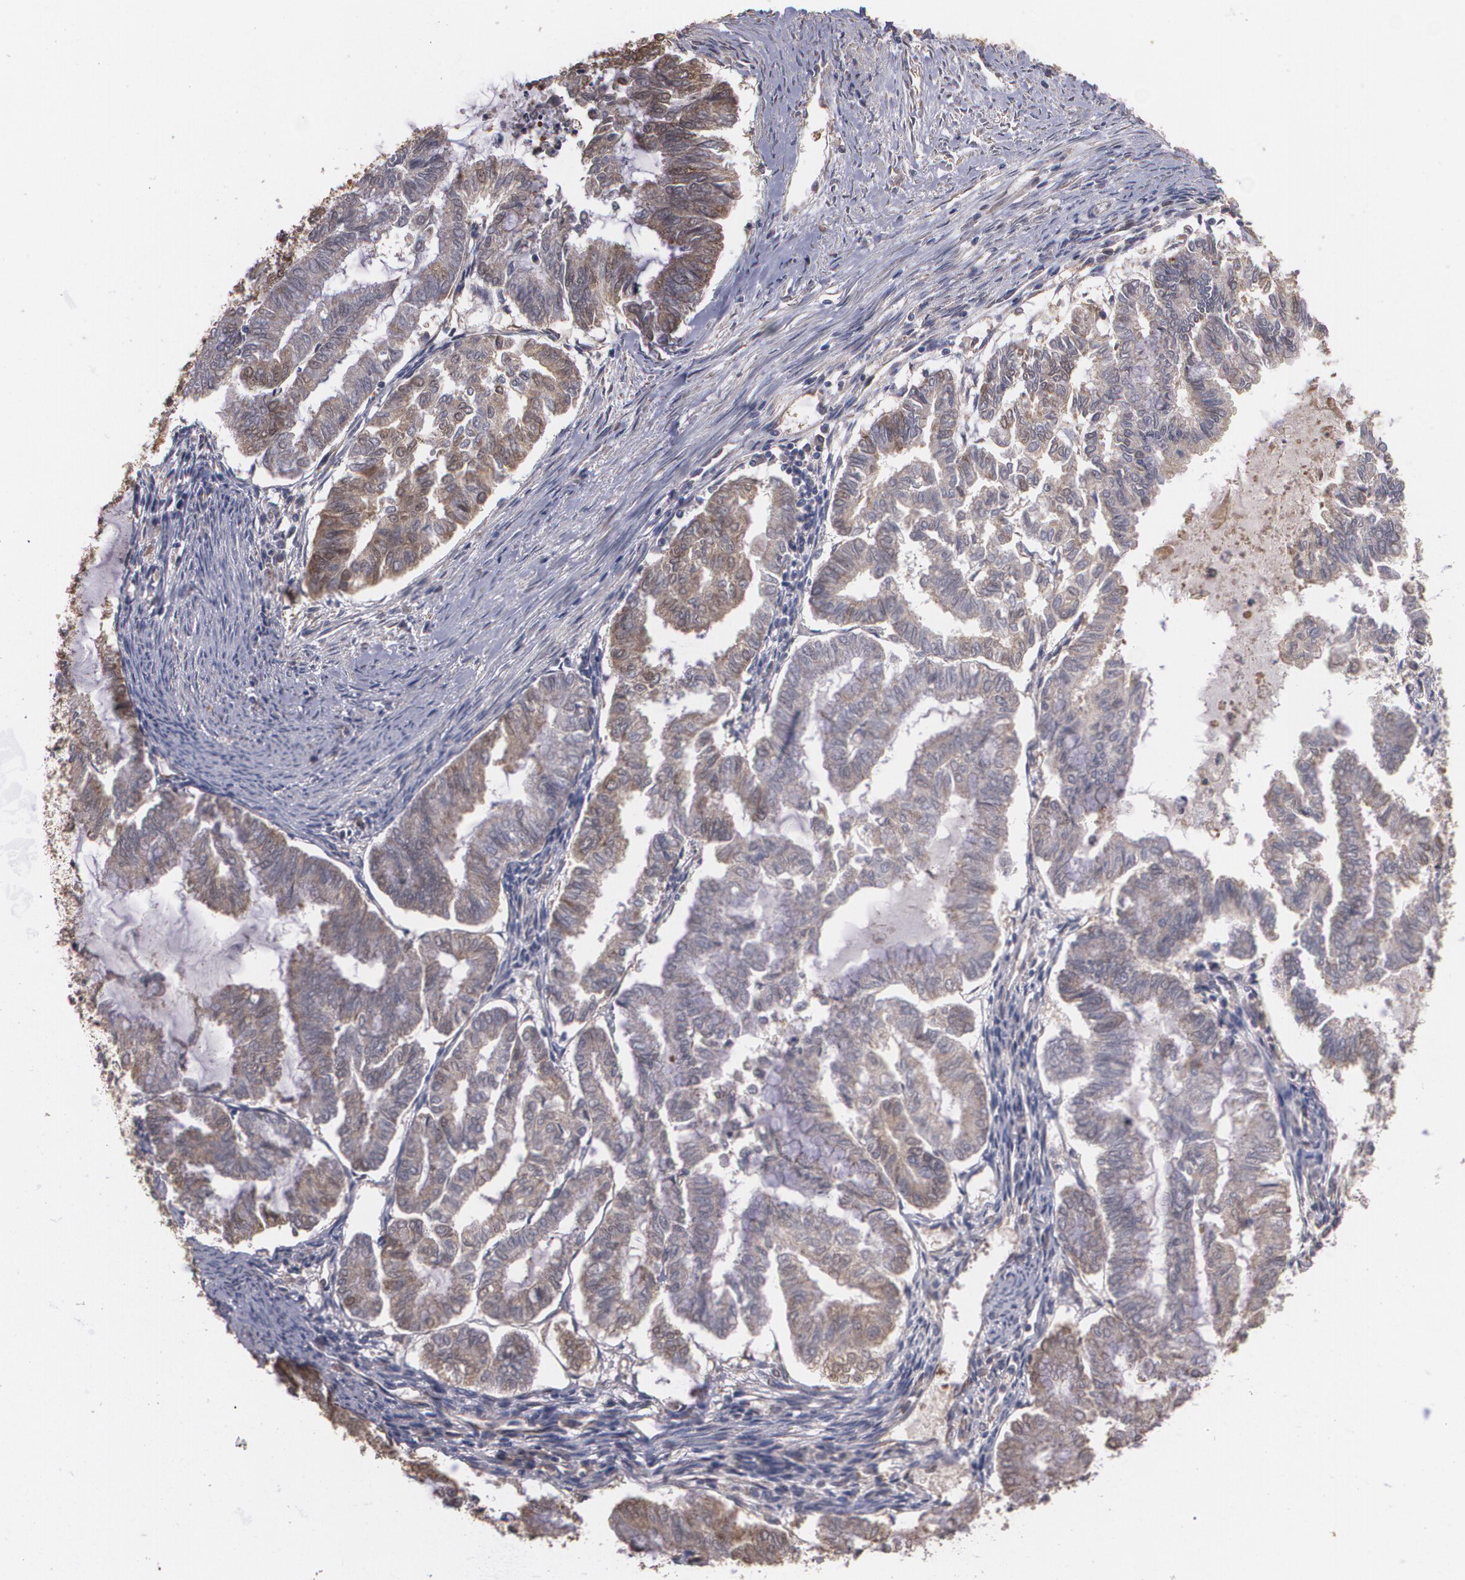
{"staining": {"intensity": "weak", "quantity": ">75%", "location": "cytoplasmic/membranous"}, "tissue": "endometrial cancer", "cell_type": "Tumor cells", "image_type": "cancer", "snomed": [{"axis": "morphology", "description": "Adenocarcinoma, NOS"}, {"axis": "topography", "description": "Endometrium"}], "caption": "There is low levels of weak cytoplasmic/membranous staining in tumor cells of endometrial cancer (adenocarcinoma), as demonstrated by immunohistochemical staining (brown color).", "gene": "PON1", "patient": {"sex": "female", "age": 79}}